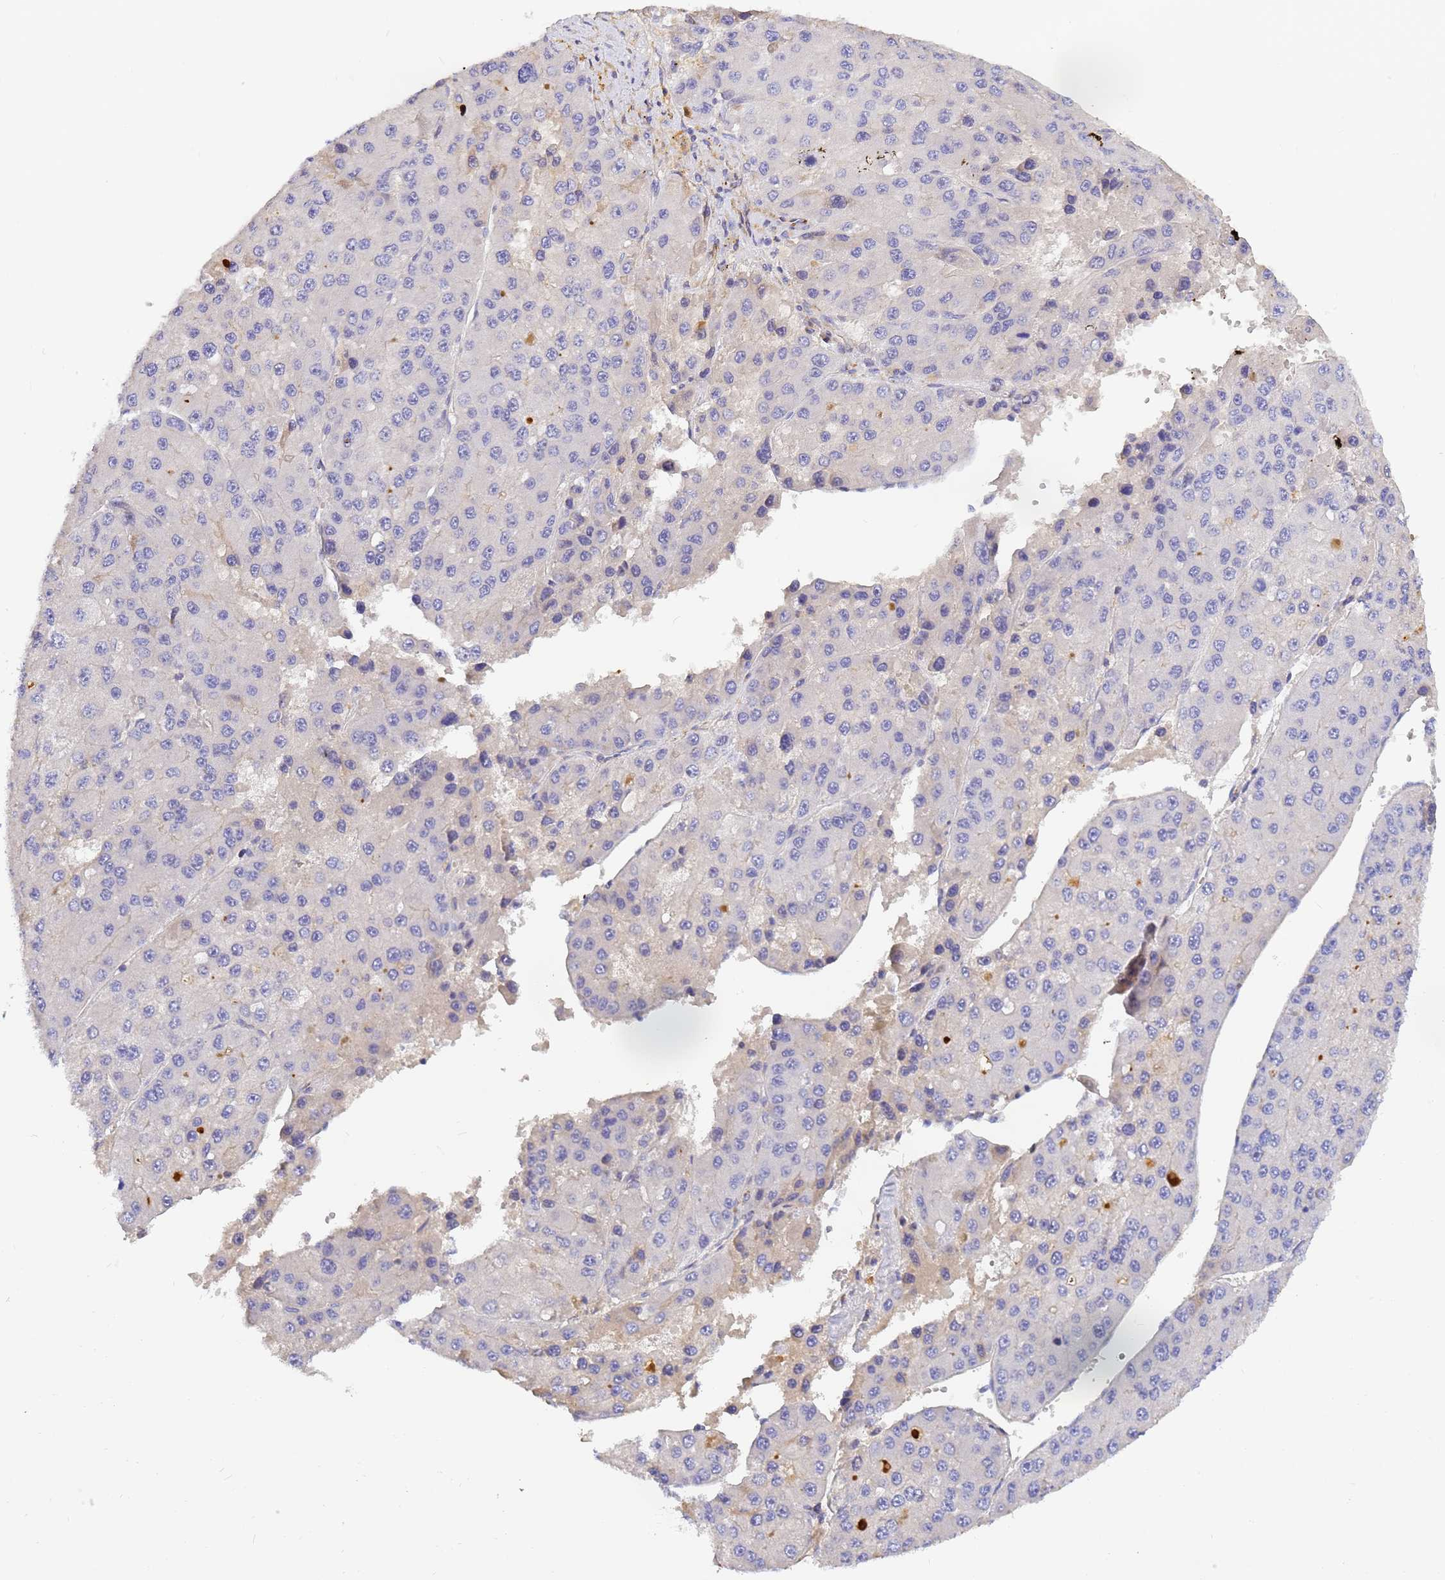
{"staining": {"intensity": "negative", "quantity": "none", "location": "none"}, "tissue": "liver cancer", "cell_type": "Tumor cells", "image_type": "cancer", "snomed": [{"axis": "morphology", "description": "Carcinoma, Hepatocellular, NOS"}, {"axis": "topography", "description": "Liver"}], "caption": "Immunohistochemistry of human hepatocellular carcinoma (liver) demonstrates no positivity in tumor cells. (Stains: DAB immunohistochemistry with hematoxylin counter stain, Microscopy: brightfield microscopy at high magnification).", "gene": "CFH", "patient": {"sex": "female", "age": 73}}